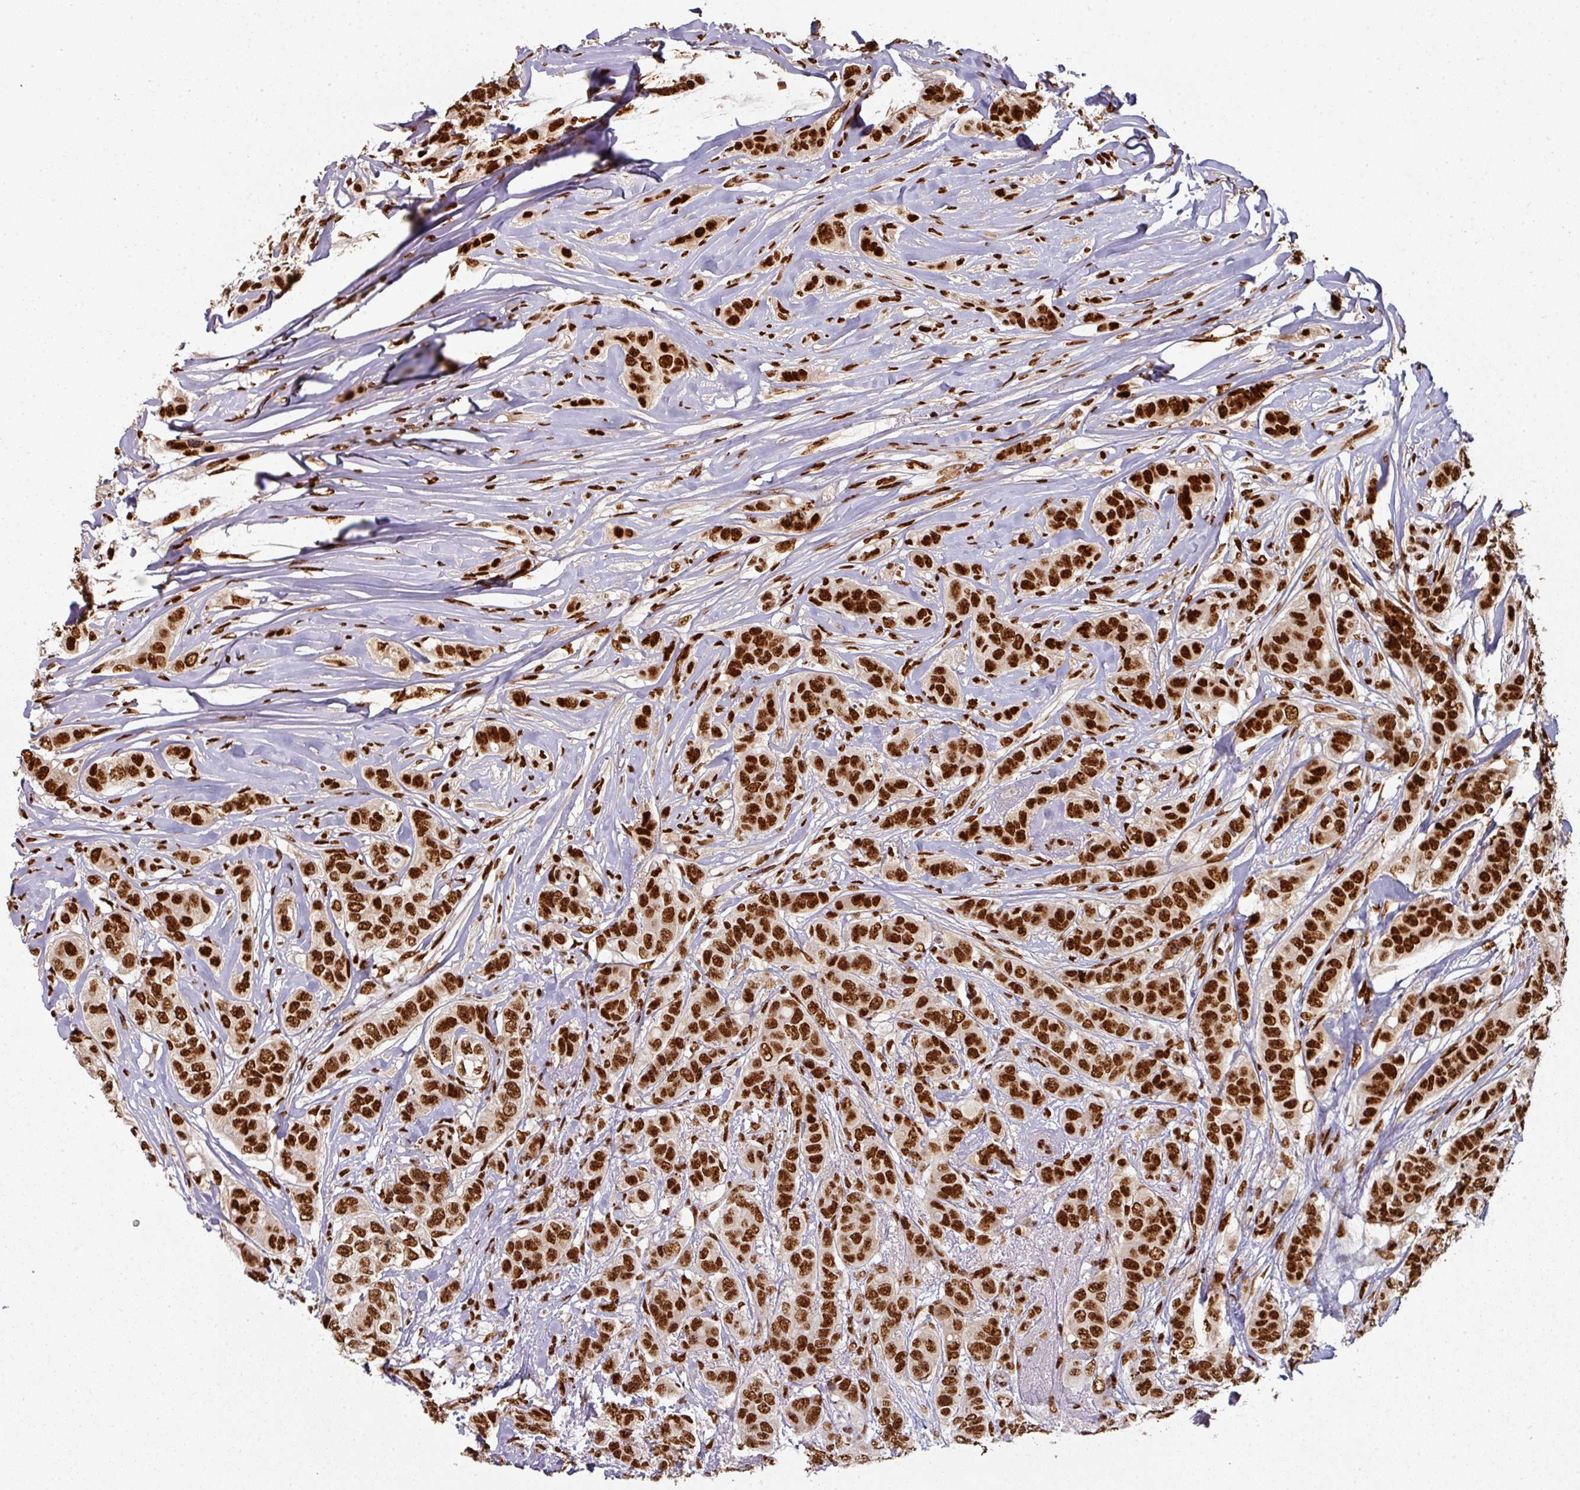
{"staining": {"intensity": "strong", "quantity": ">75%", "location": "nuclear"}, "tissue": "breast cancer", "cell_type": "Tumor cells", "image_type": "cancer", "snomed": [{"axis": "morphology", "description": "Lobular carcinoma"}, {"axis": "topography", "description": "Breast"}], "caption": "Immunohistochemistry of lobular carcinoma (breast) shows high levels of strong nuclear expression in about >75% of tumor cells.", "gene": "SIK3", "patient": {"sex": "female", "age": 51}}